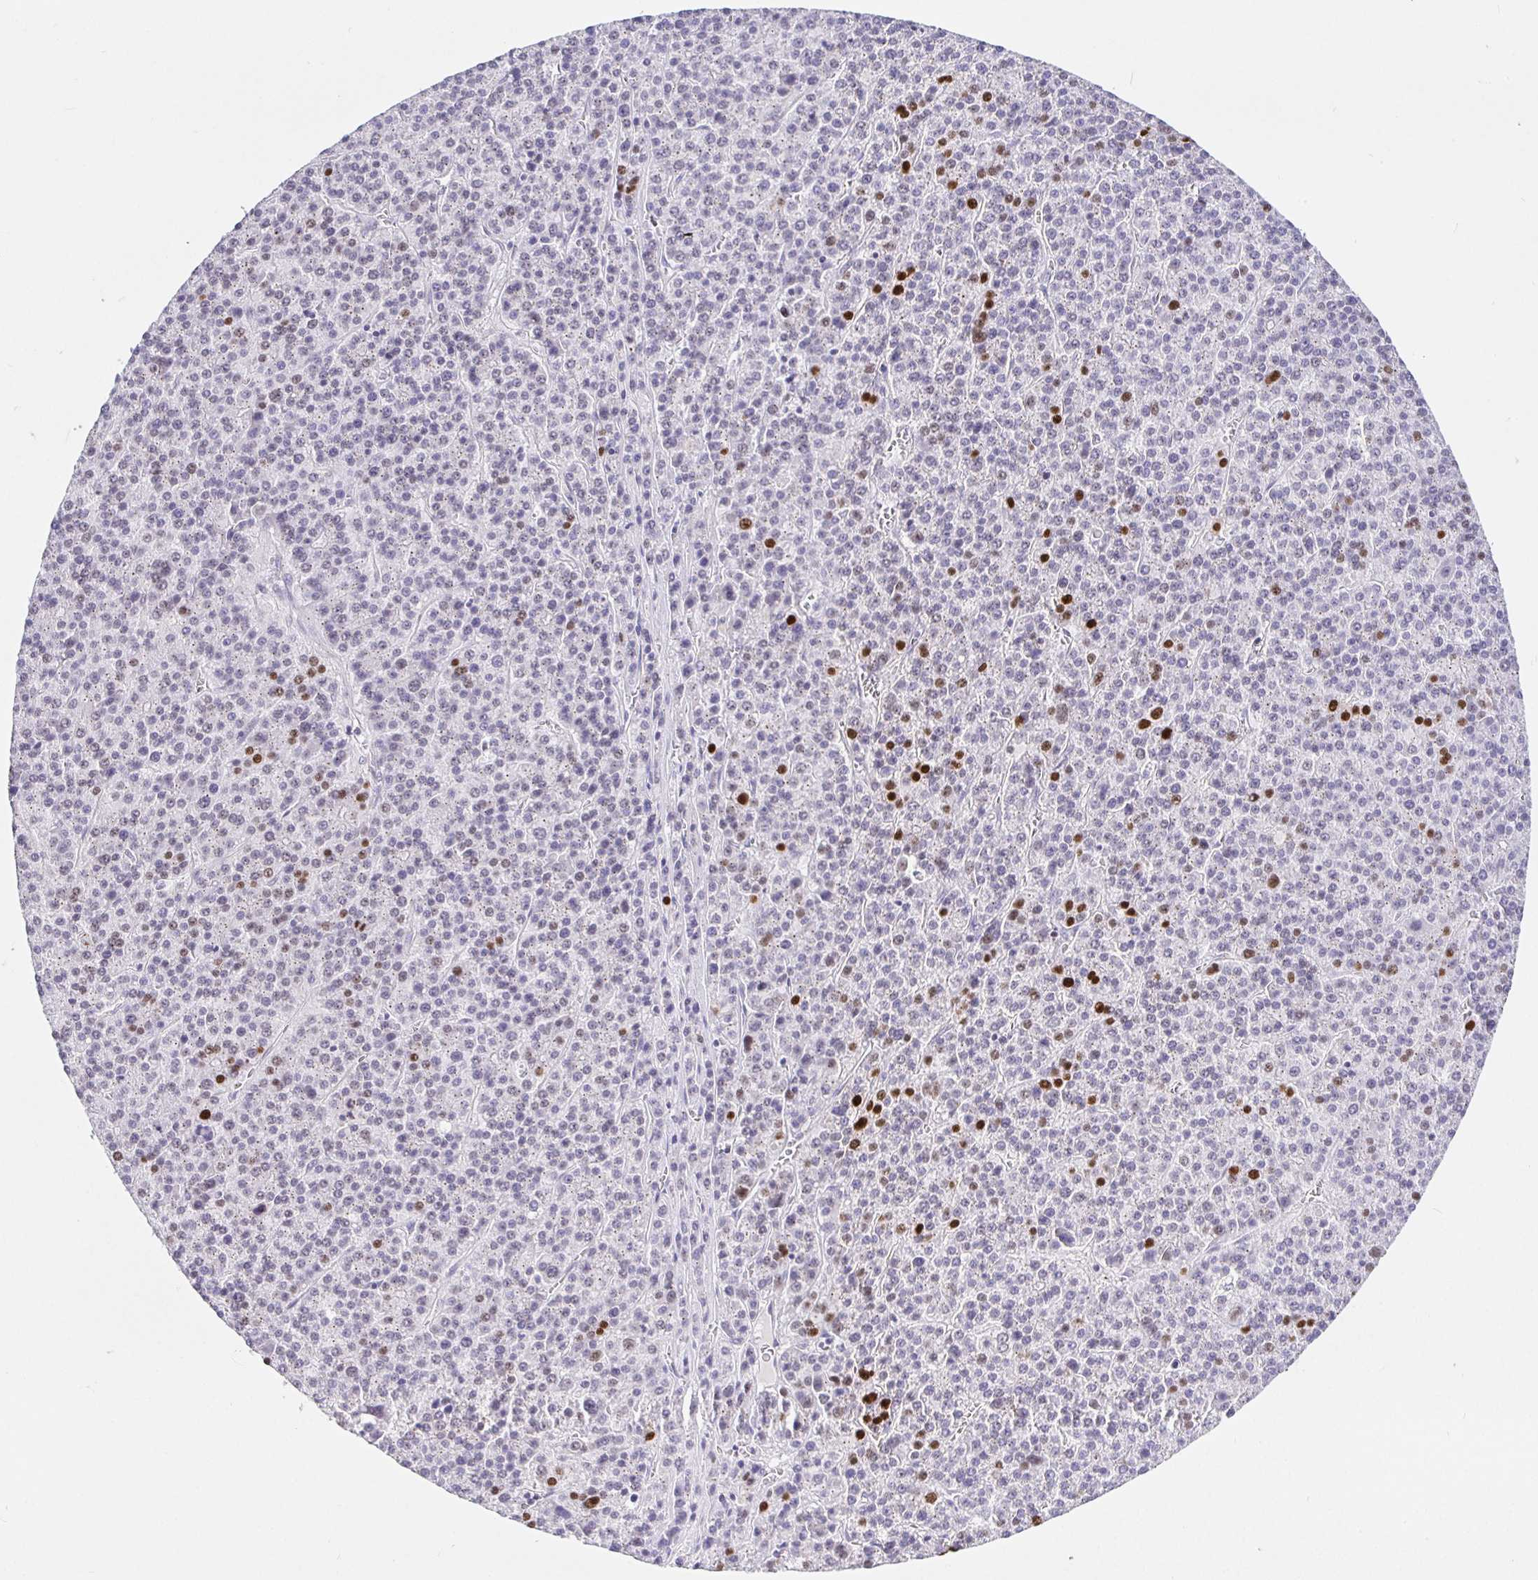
{"staining": {"intensity": "strong", "quantity": "<25%", "location": "nuclear"}, "tissue": "liver cancer", "cell_type": "Tumor cells", "image_type": "cancer", "snomed": [{"axis": "morphology", "description": "Carcinoma, Hepatocellular, NOS"}, {"axis": "topography", "description": "Liver"}], "caption": "Tumor cells display medium levels of strong nuclear staining in approximately <25% of cells in human liver cancer (hepatocellular carcinoma). Nuclei are stained in blue.", "gene": "EZHIP", "patient": {"sex": "female", "age": 58}}